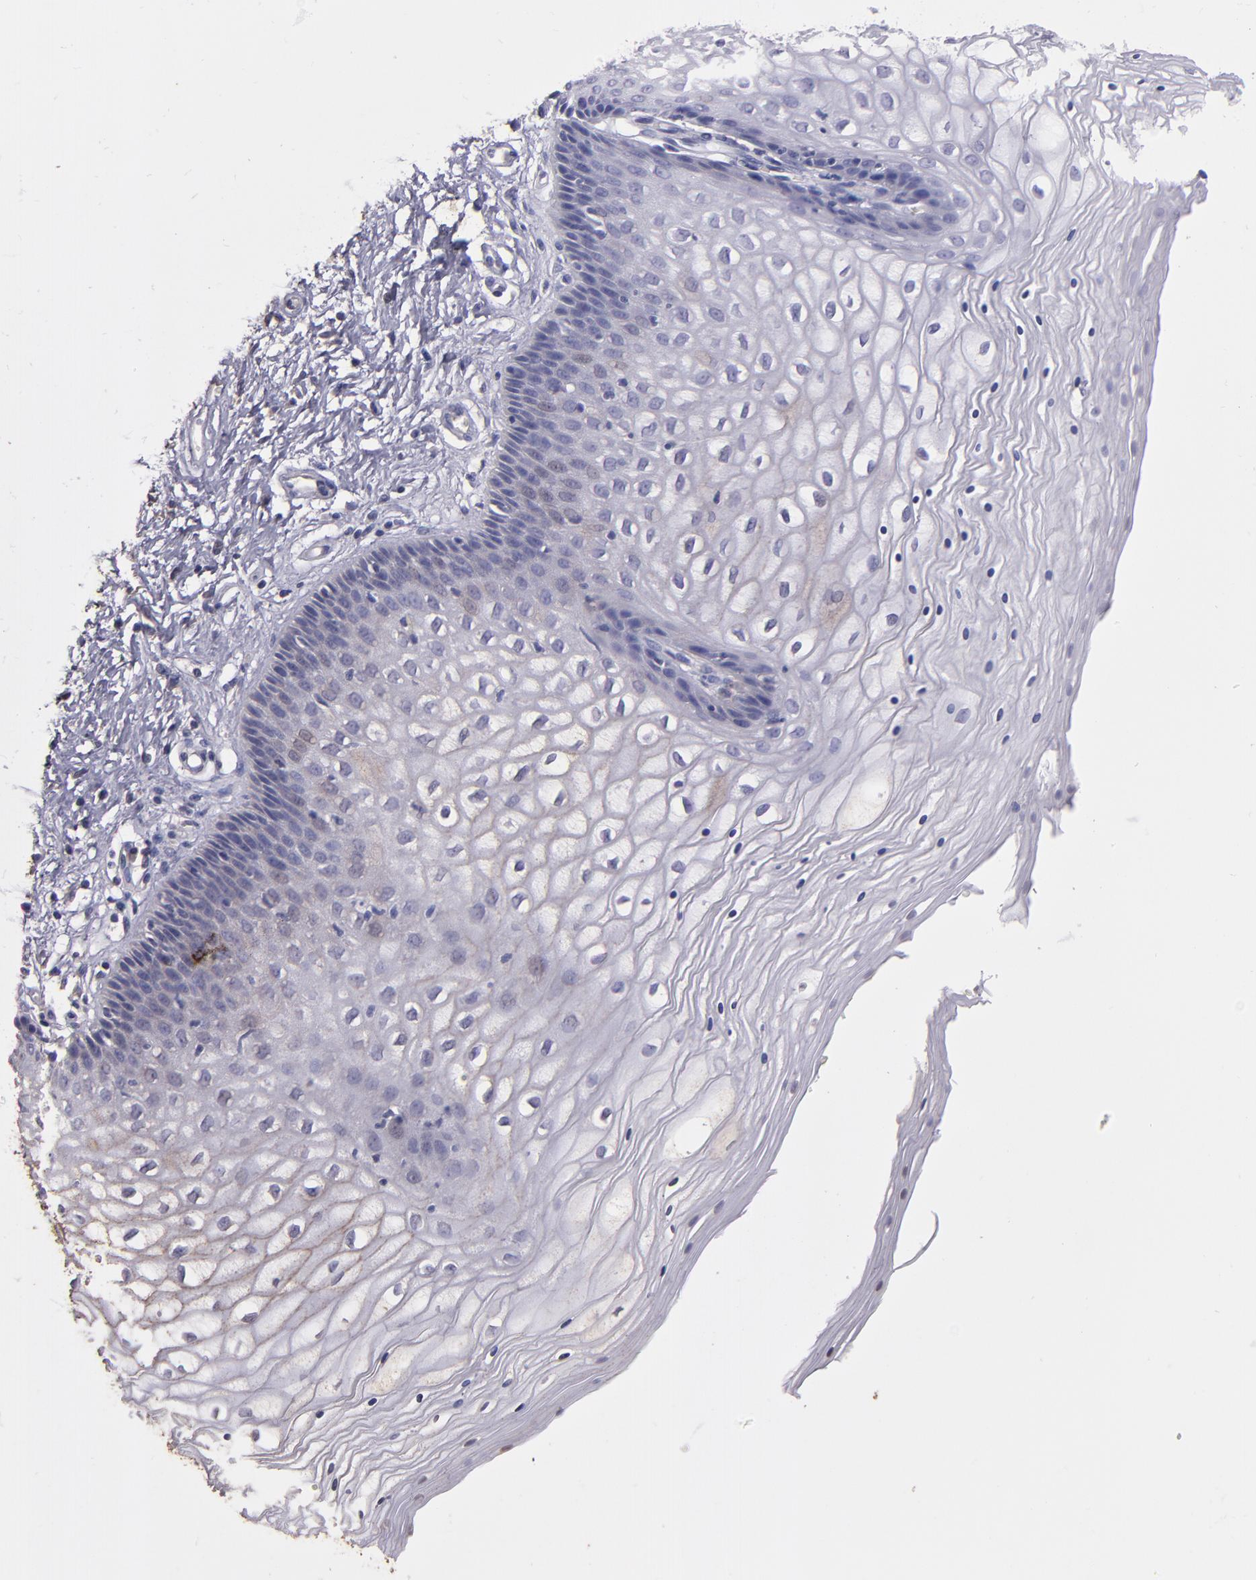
{"staining": {"intensity": "weak", "quantity": "25%-75%", "location": "cytoplasmic/membranous"}, "tissue": "vagina", "cell_type": "Squamous epithelial cells", "image_type": "normal", "snomed": [{"axis": "morphology", "description": "Normal tissue, NOS"}, {"axis": "topography", "description": "Vagina"}], "caption": "This is a histology image of immunohistochemistry staining of unremarkable vagina, which shows weak staining in the cytoplasmic/membranous of squamous epithelial cells.", "gene": "HECTD1", "patient": {"sex": "female", "age": 34}}